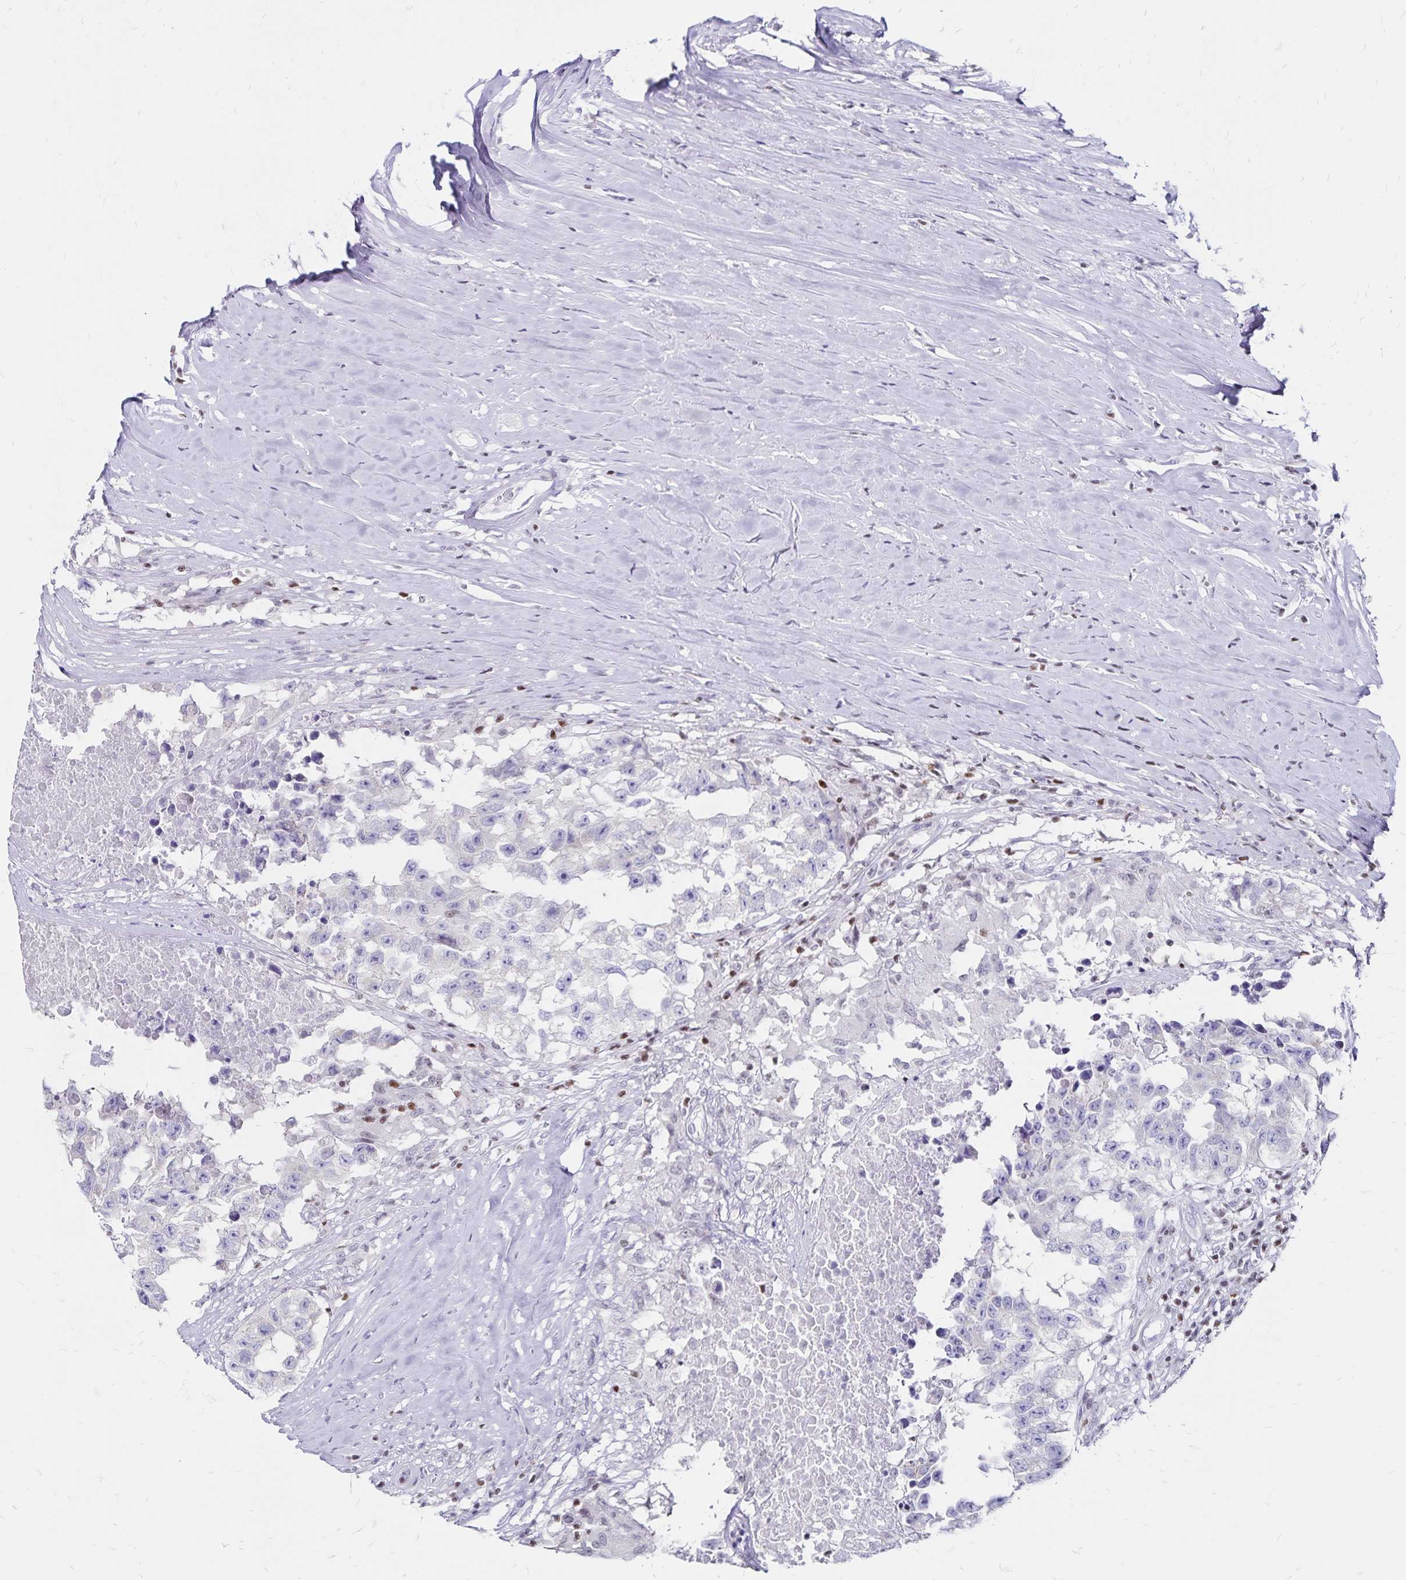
{"staining": {"intensity": "negative", "quantity": "none", "location": "none"}, "tissue": "testis cancer", "cell_type": "Tumor cells", "image_type": "cancer", "snomed": [{"axis": "morphology", "description": "Carcinoma, Embryonal, NOS"}, {"axis": "topography", "description": "Testis"}], "caption": "Testis embryonal carcinoma was stained to show a protein in brown. There is no significant staining in tumor cells.", "gene": "IKZF1", "patient": {"sex": "male", "age": 83}}